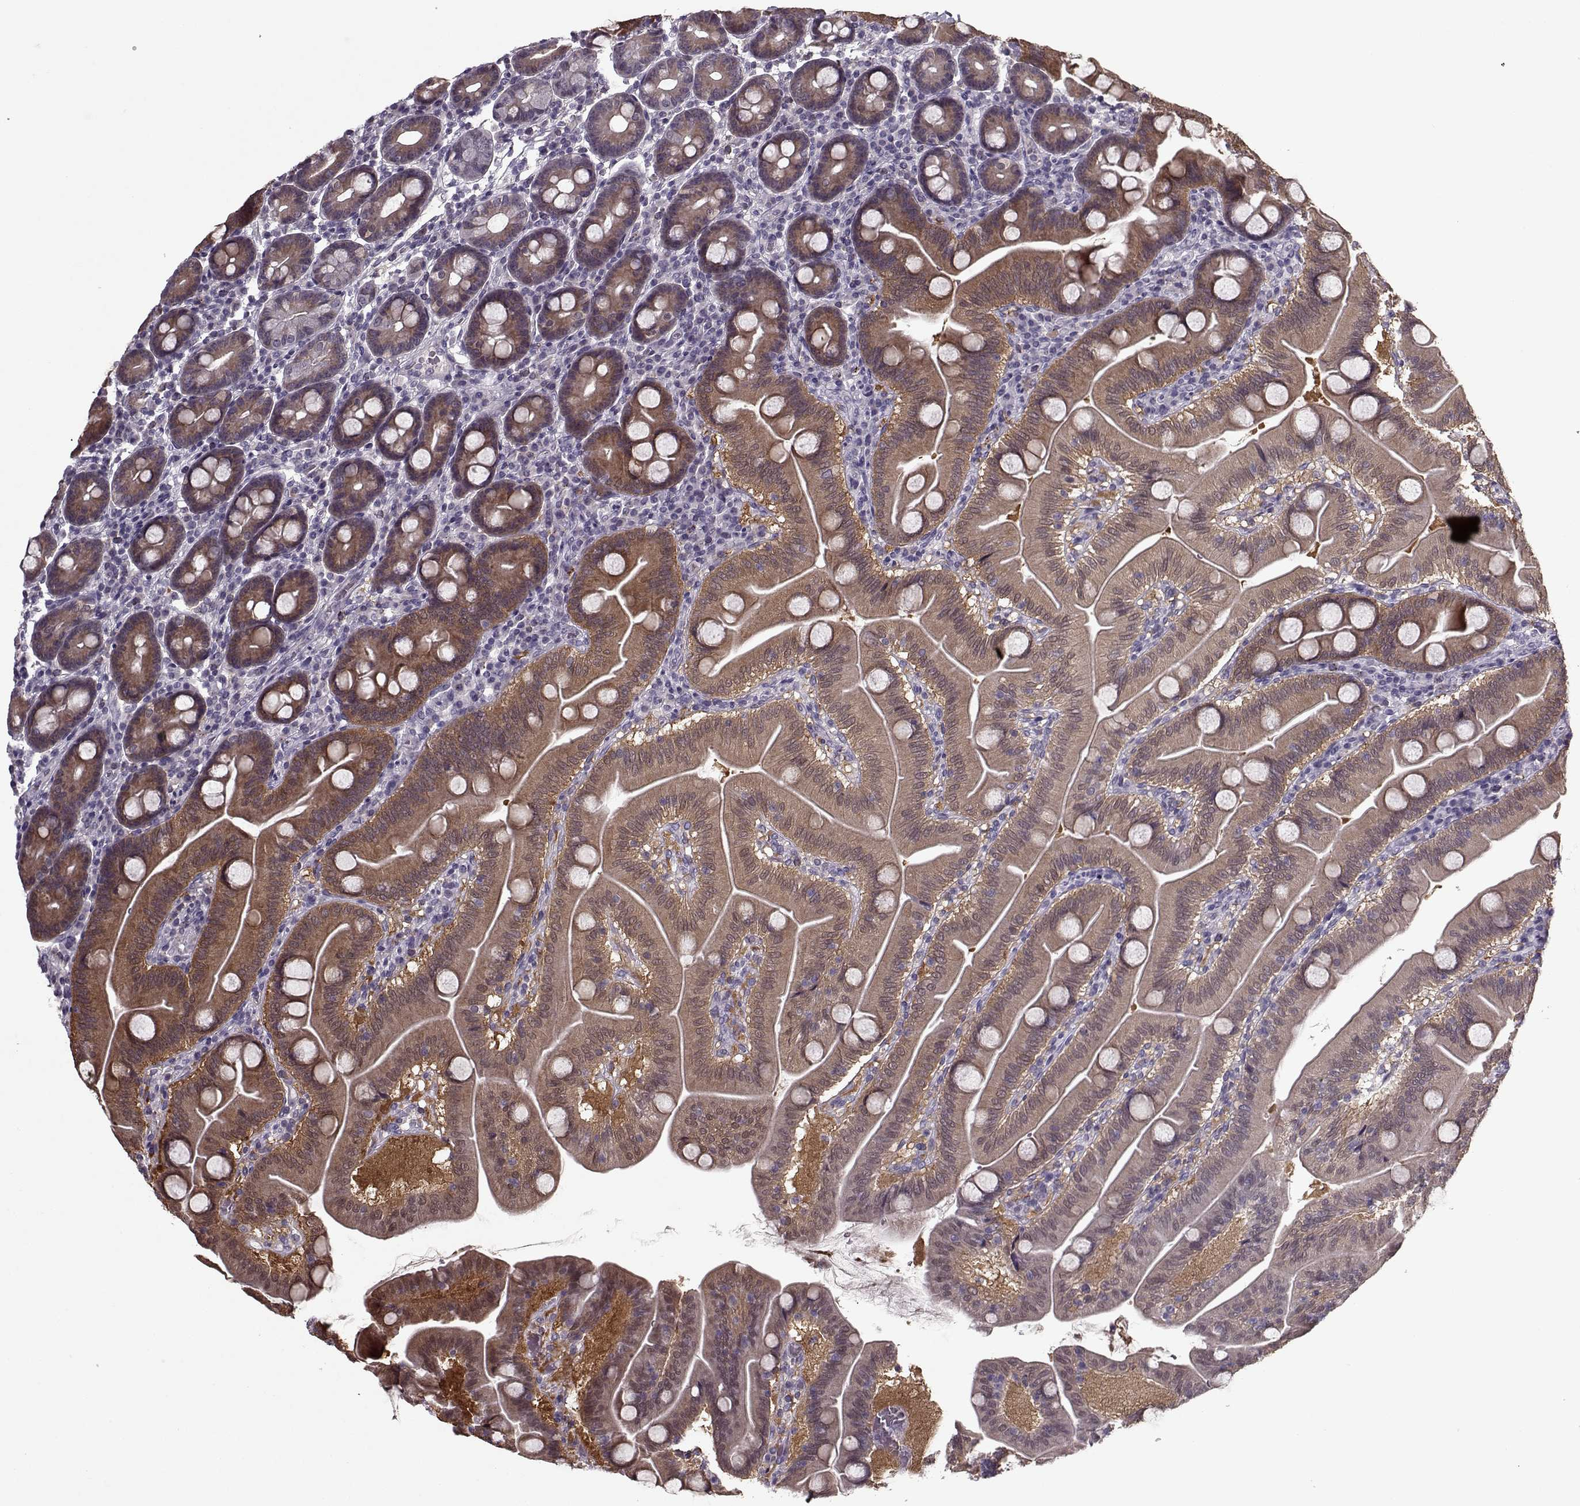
{"staining": {"intensity": "moderate", "quantity": ">75%", "location": "cytoplasmic/membranous"}, "tissue": "duodenum", "cell_type": "Glandular cells", "image_type": "normal", "snomed": [{"axis": "morphology", "description": "Normal tissue, NOS"}, {"axis": "topography", "description": "Duodenum"}], "caption": "A brown stain labels moderate cytoplasmic/membranous staining of a protein in glandular cells of unremarkable human duodenum. The protein of interest is shown in brown color, while the nuclei are stained blue.", "gene": "ACOT11", "patient": {"sex": "male", "age": 59}}